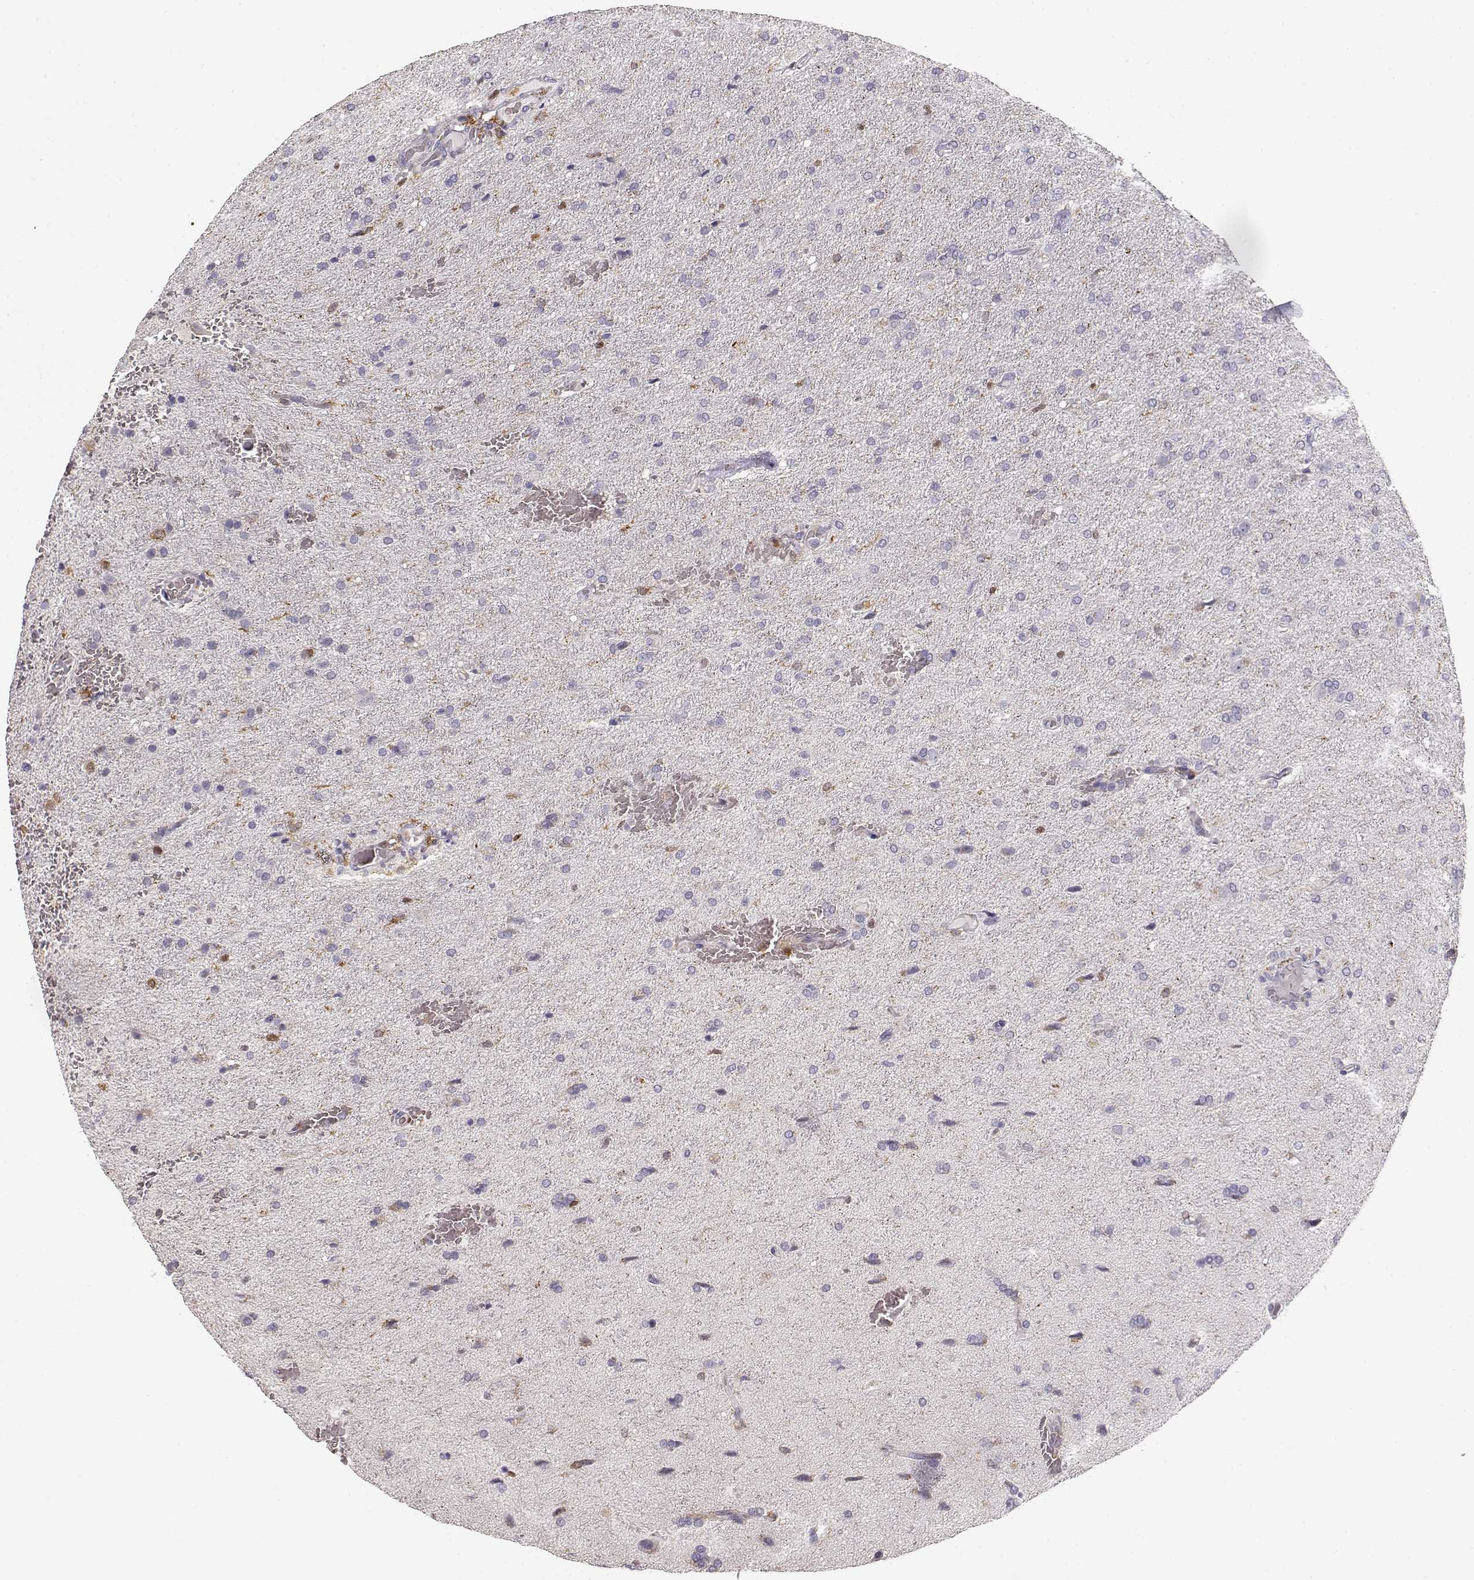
{"staining": {"intensity": "negative", "quantity": "none", "location": "none"}, "tissue": "glioma", "cell_type": "Tumor cells", "image_type": "cancer", "snomed": [{"axis": "morphology", "description": "Glioma, malignant, High grade"}, {"axis": "topography", "description": "Brain"}], "caption": "High magnification brightfield microscopy of glioma stained with DAB (brown) and counterstained with hematoxylin (blue): tumor cells show no significant expression.", "gene": "VAV1", "patient": {"sex": "male", "age": 68}}